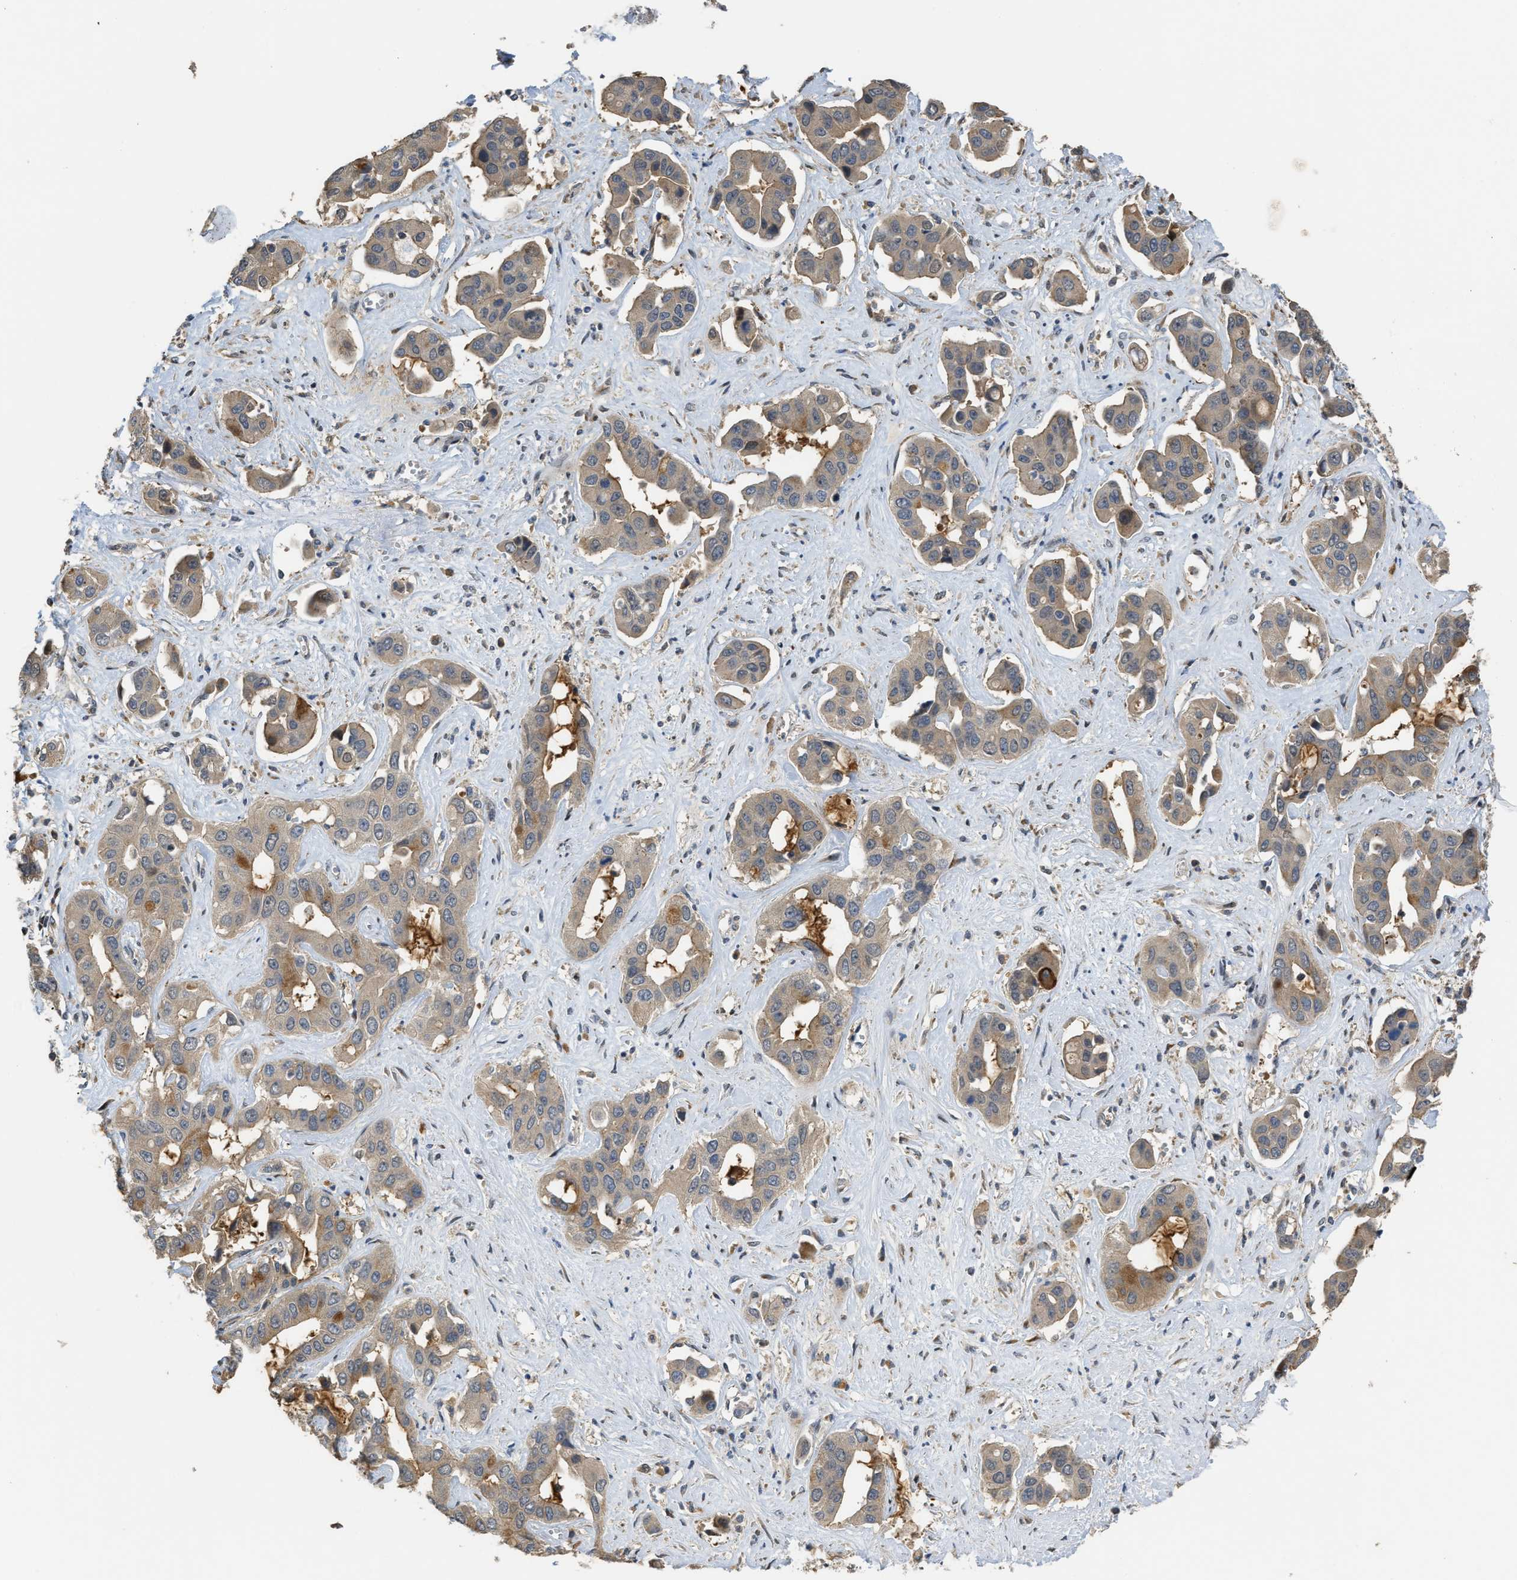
{"staining": {"intensity": "weak", "quantity": "25%-75%", "location": "cytoplasmic/membranous"}, "tissue": "liver cancer", "cell_type": "Tumor cells", "image_type": "cancer", "snomed": [{"axis": "morphology", "description": "Cholangiocarcinoma"}, {"axis": "topography", "description": "Liver"}], "caption": "This photomicrograph displays IHC staining of liver cholangiocarcinoma, with low weak cytoplasmic/membranous expression in approximately 25%-75% of tumor cells.", "gene": "SERTAD2", "patient": {"sex": "female", "age": 52}}